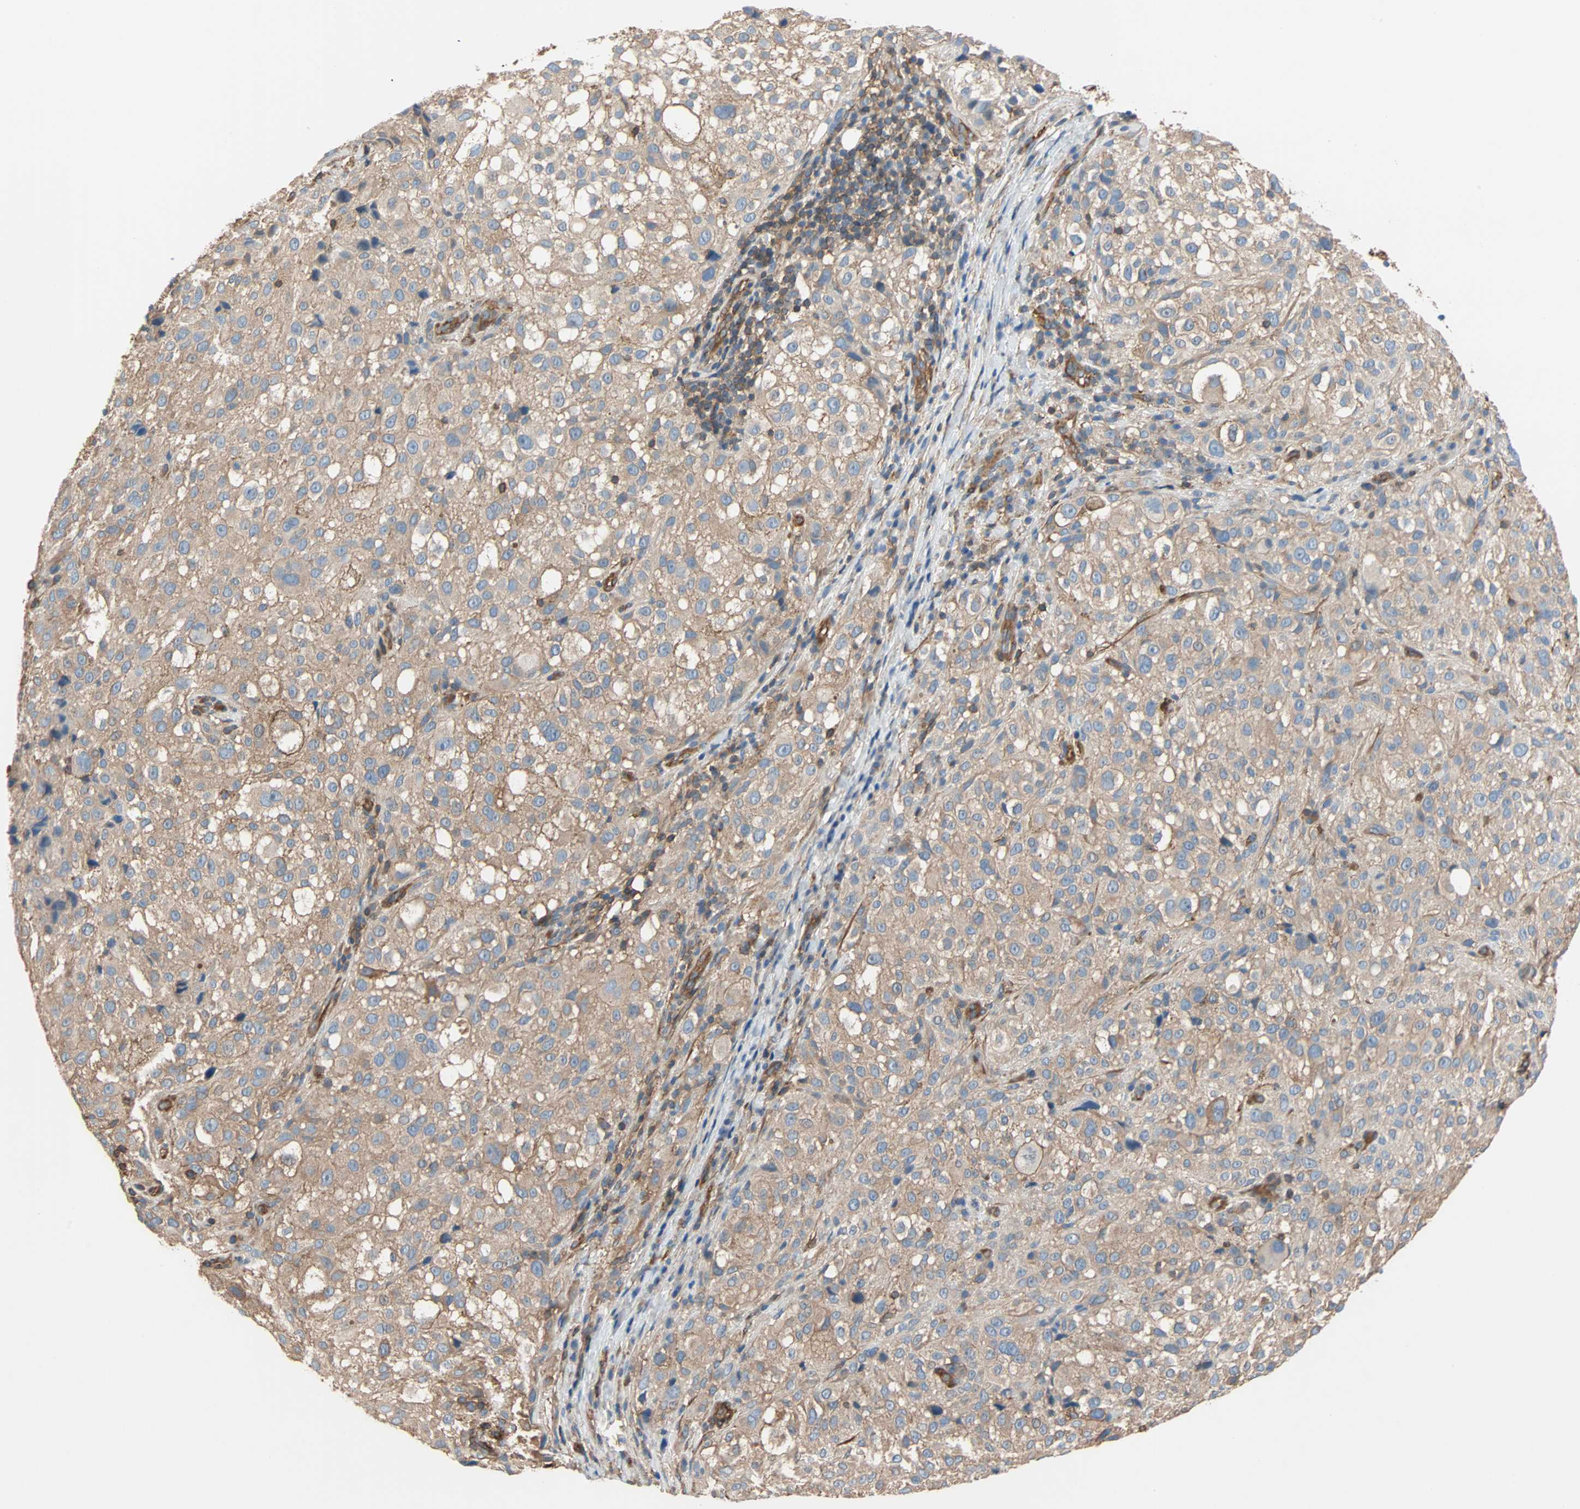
{"staining": {"intensity": "weak", "quantity": ">75%", "location": "cytoplasmic/membranous"}, "tissue": "melanoma", "cell_type": "Tumor cells", "image_type": "cancer", "snomed": [{"axis": "morphology", "description": "Necrosis, NOS"}, {"axis": "morphology", "description": "Malignant melanoma, NOS"}, {"axis": "topography", "description": "Skin"}], "caption": "About >75% of tumor cells in melanoma show weak cytoplasmic/membranous protein positivity as visualized by brown immunohistochemical staining.", "gene": "GALNT10", "patient": {"sex": "female", "age": 87}}